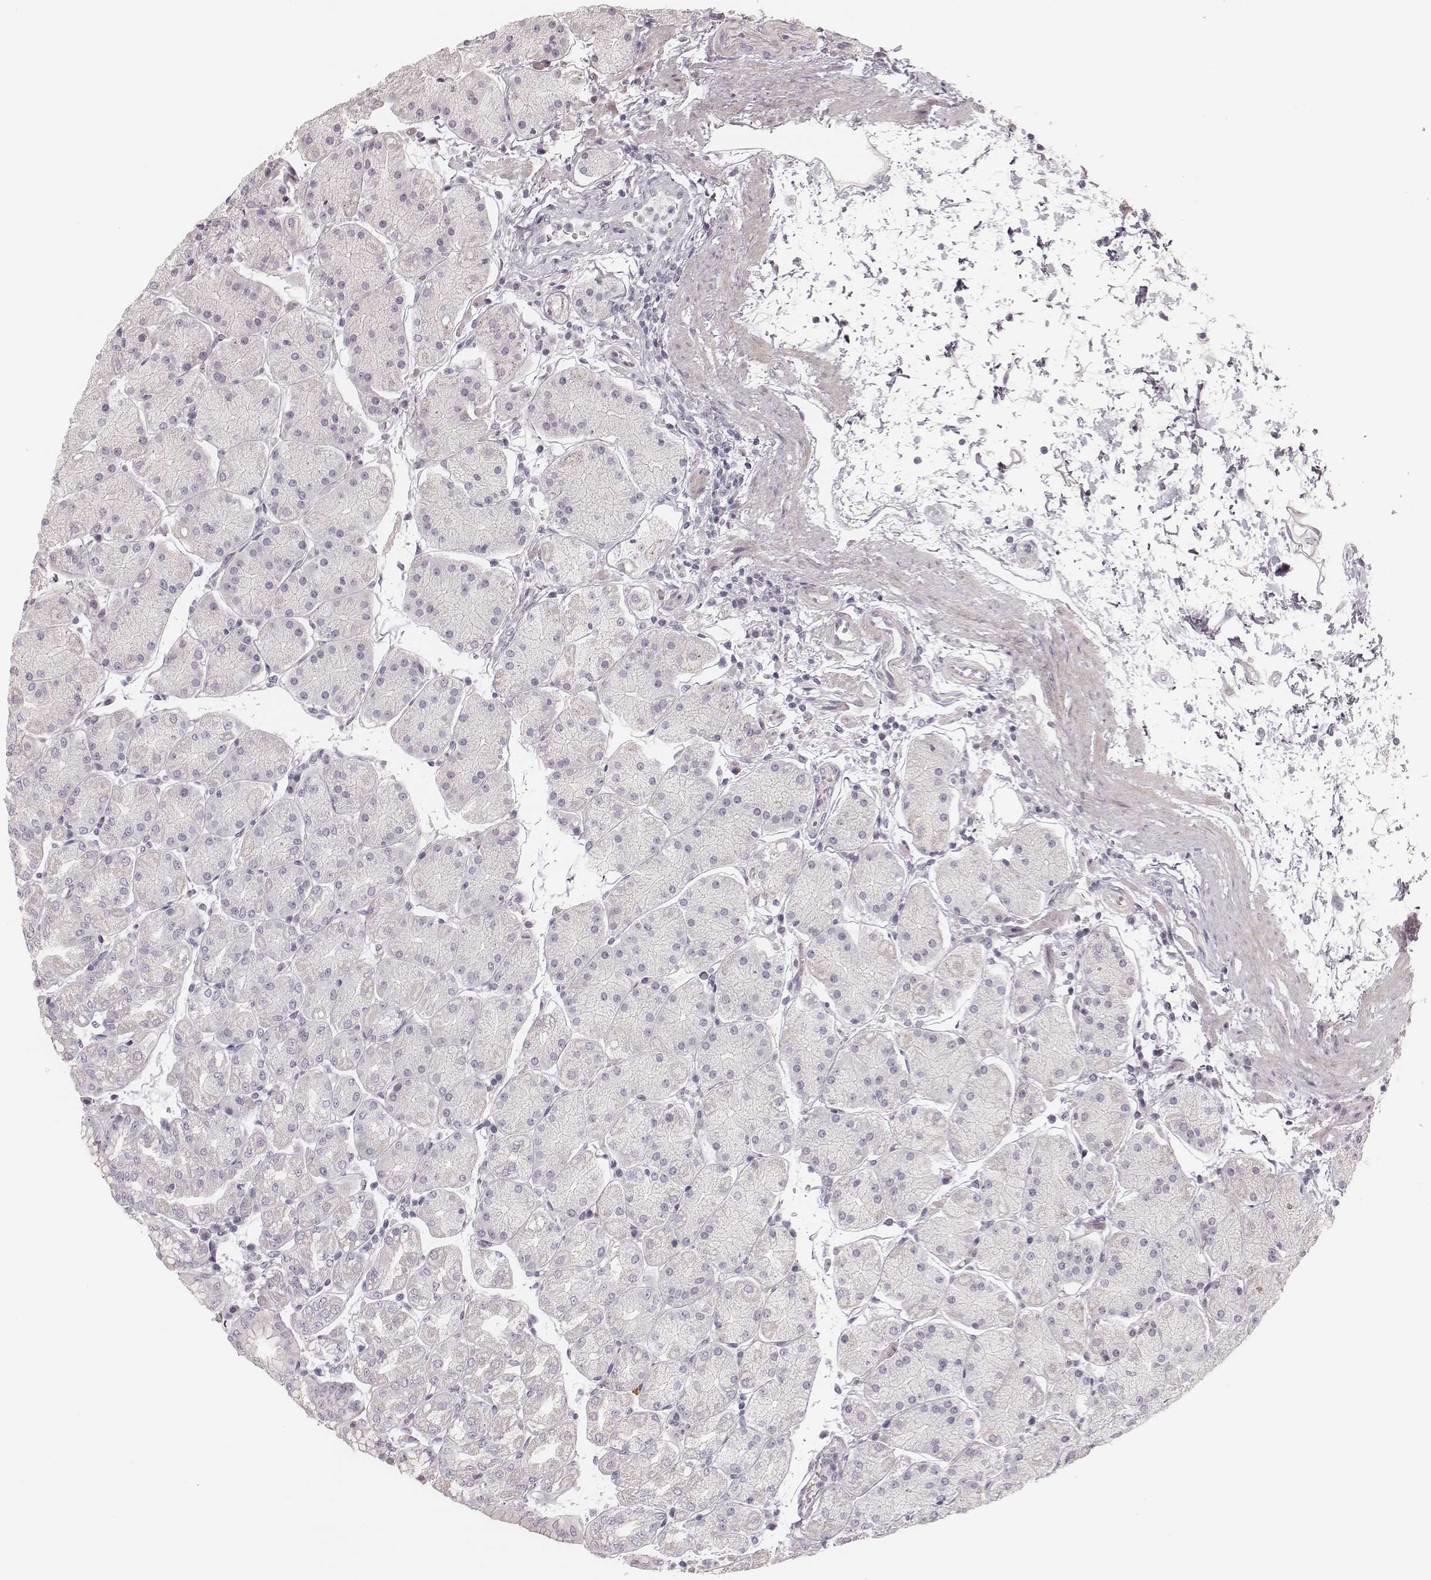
{"staining": {"intensity": "negative", "quantity": "none", "location": "none"}, "tissue": "stomach", "cell_type": "Glandular cells", "image_type": "normal", "snomed": [{"axis": "morphology", "description": "Normal tissue, NOS"}, {"axis": "topography", "description": "Stomach"}], "caption": "Immunohistochemical staining of unremarkable human stomach shows no significant expression in glandular cells.", "gene": "SPATA24", "patient": {"sex": "male", "age": 54}}